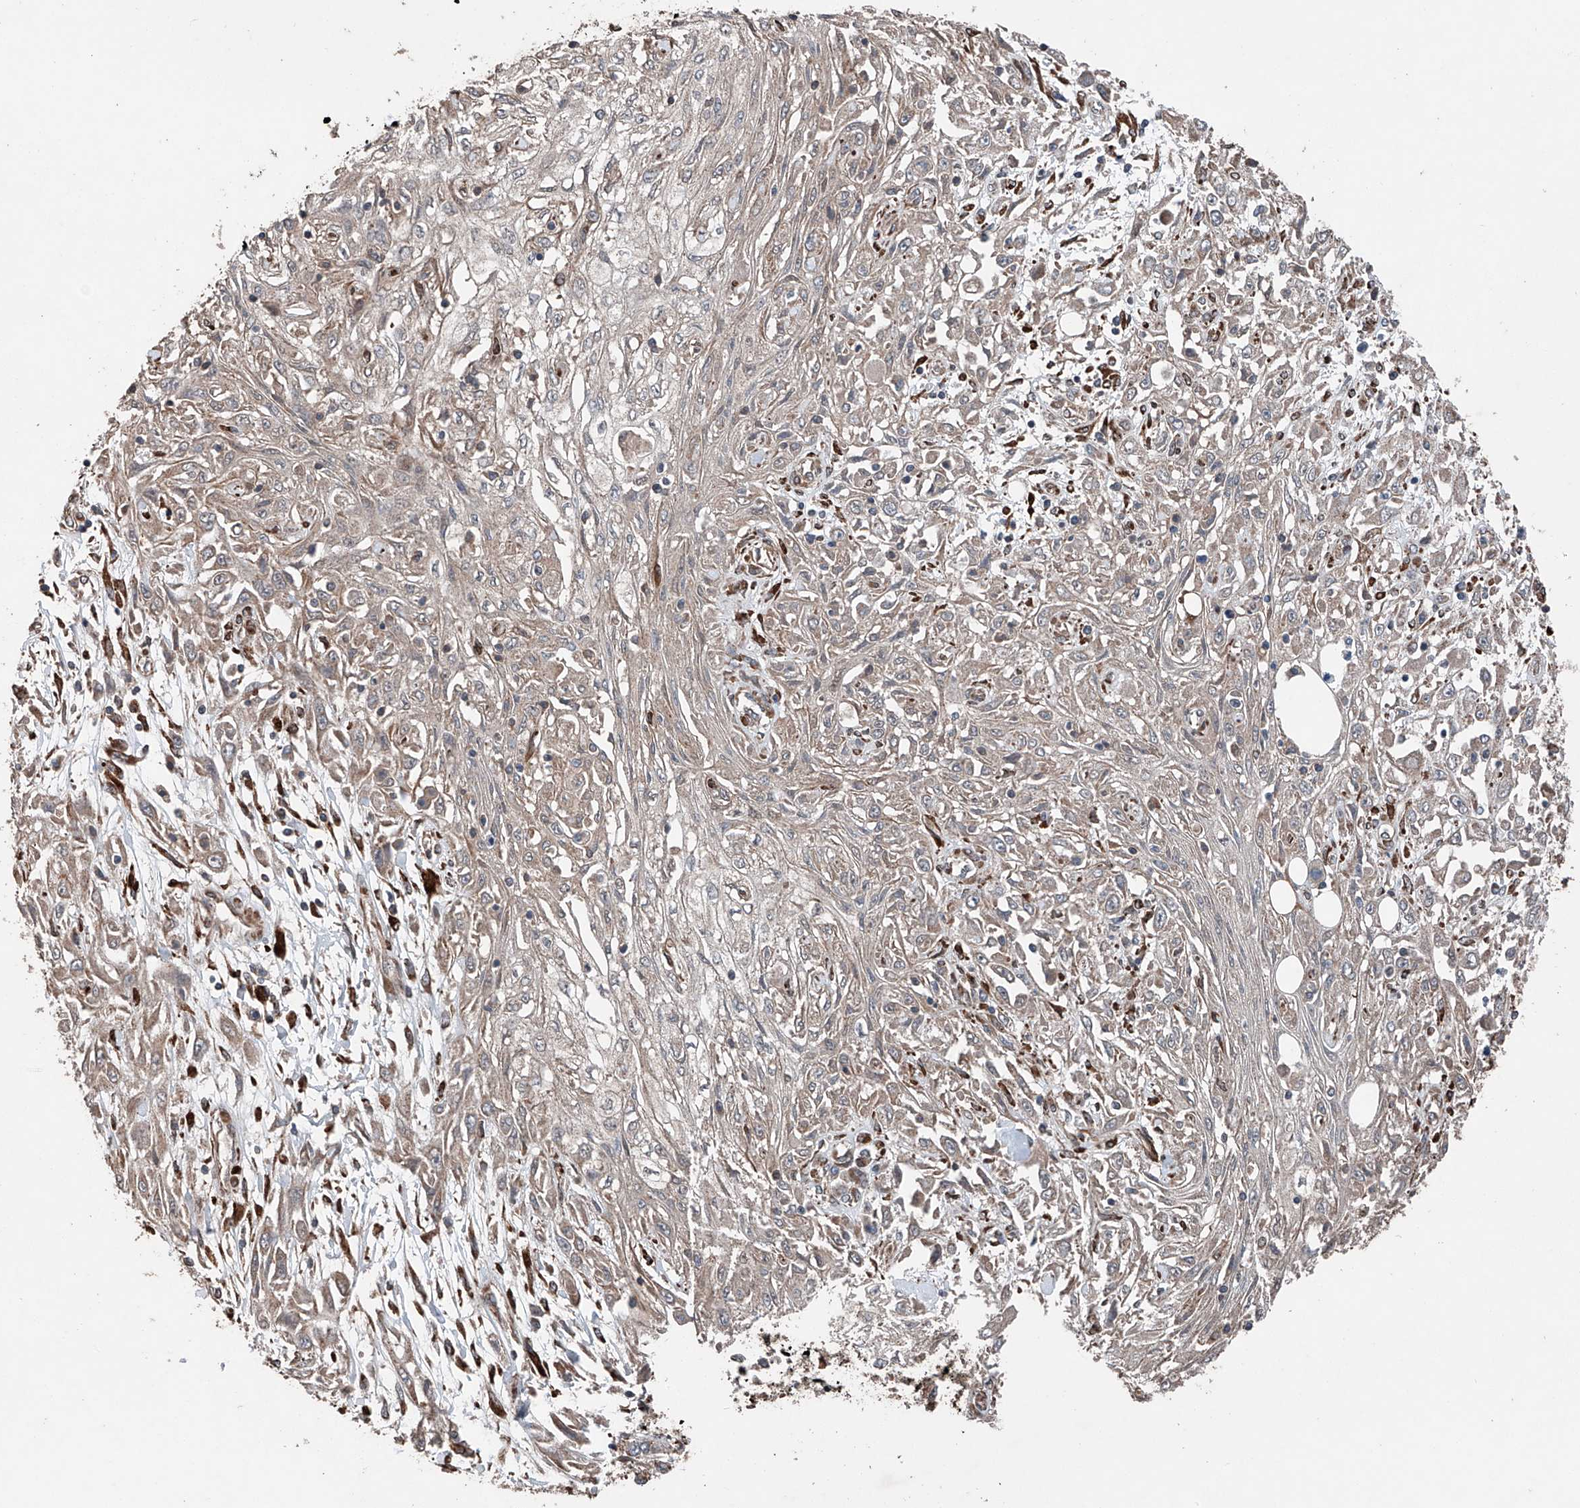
{"staining": {"intensity": "weak", "quantity": "<25%", "location": "cytoplasmic/membranous"}, "tissue": "skin cancer", "cell_type": "Tumor cells", "image_type": "cancer", "snomed": [{"axis": "morphology", "description": "Squamous cell carcinoma, NOS"}, {"axis": "morphology", "description": "Squamous cell carcinoma, metastatic, NOS"}, {"axis": "topography", "description": "Skin"}, {"axis": "topography", "description": "Lymph node"}], "caption": "A high-resolution photomicrograph shows immunohistochemistry (IHC) staining of skin metastatic squamous cell carcinoma, which reveals no significant staining in tumor cells. Nuclei are stained in blue.", "gene": "AP4B1", "patient": {"sex": "male", "age": 75}}